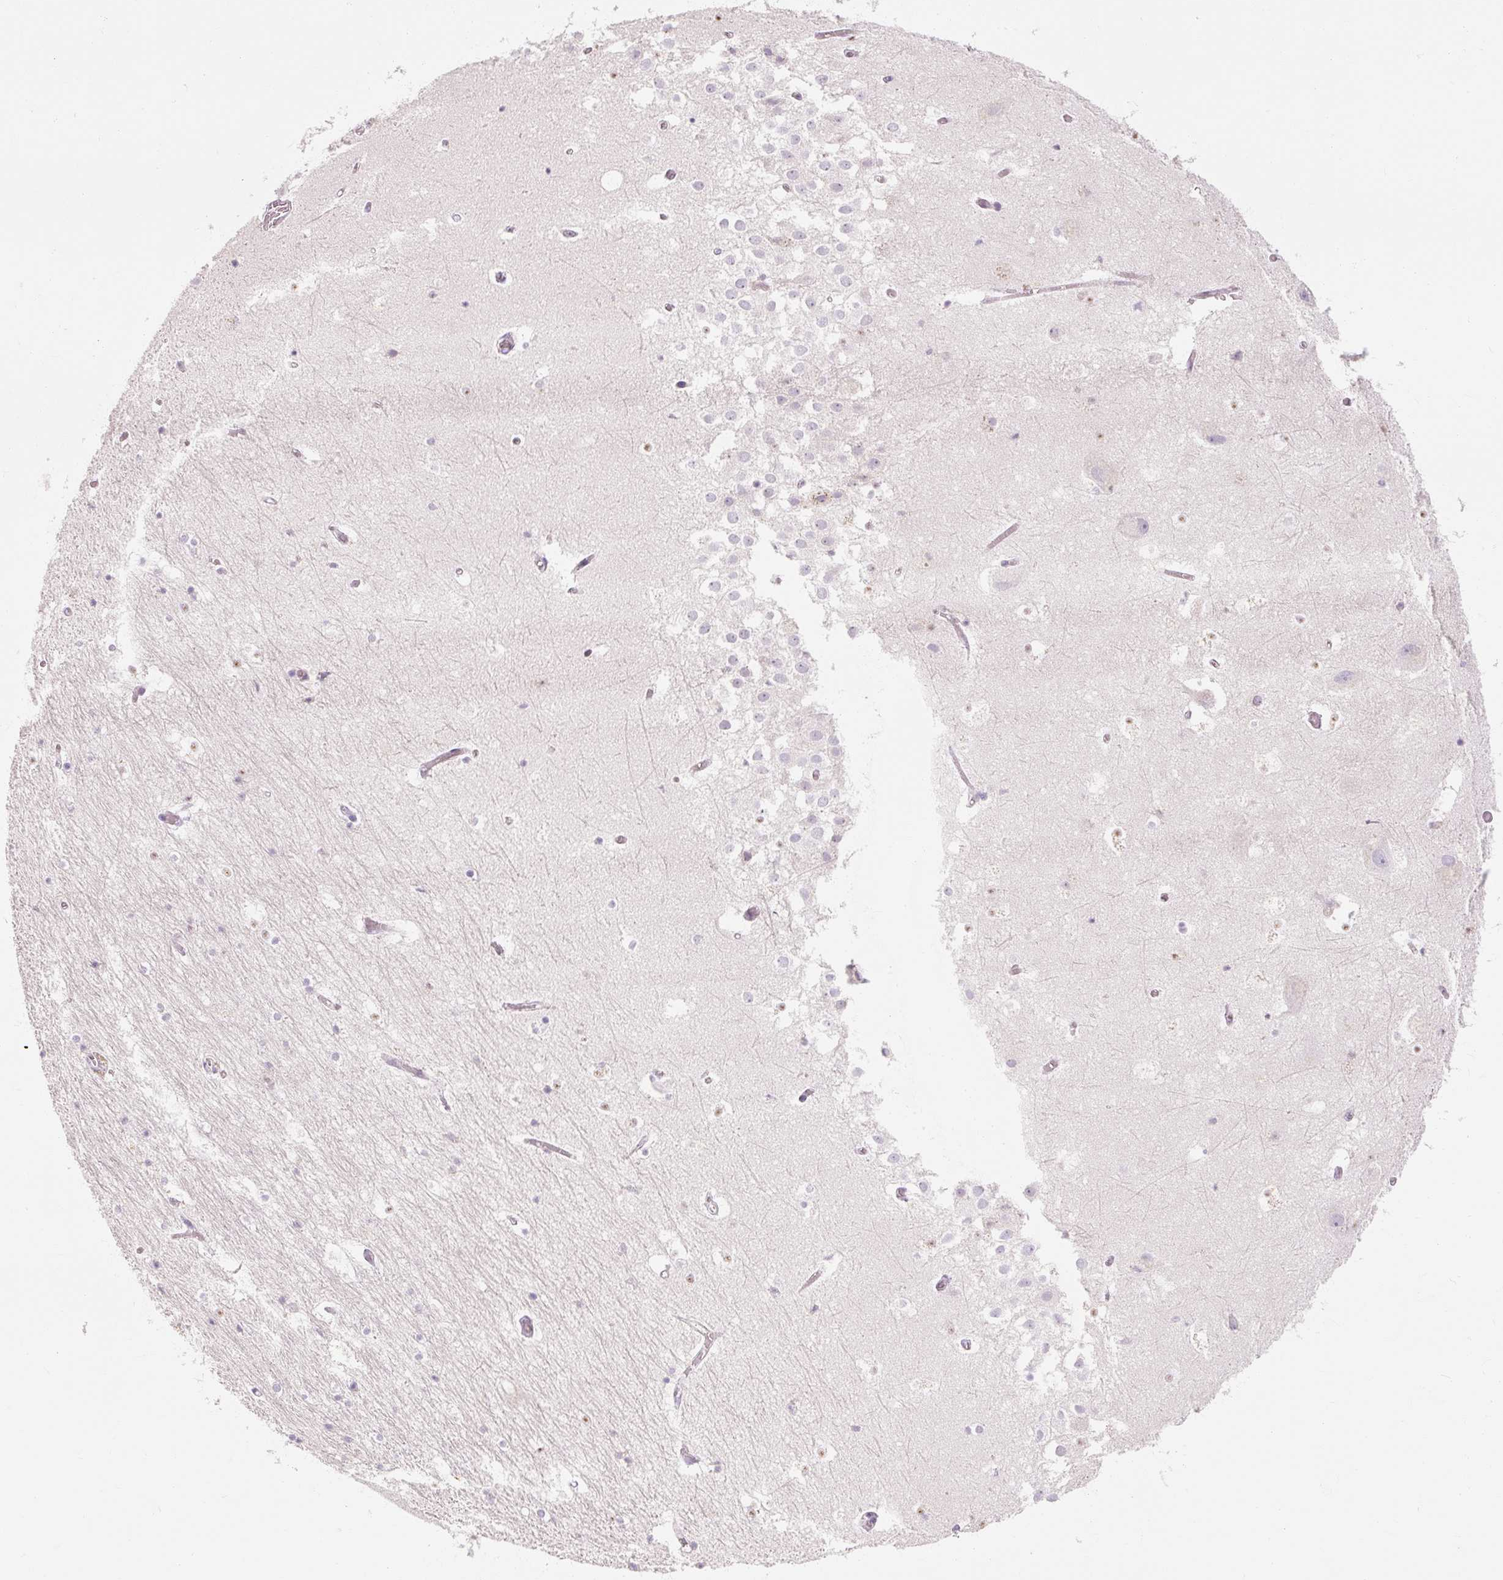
{"staining": {"intensity": "negative", "quantity": "none", "location": "none"}, "tissue": "hippocampus", "cell_type": "Glial cells", "image_type": "normal", "snomed": [{"axis": "morphology", "description": "Normal tissue, NOS"}, {"axis": "topography", "description": "Hippocampus"}], "caption": "Benign hippocampus was stained to show a protein in brown. There is no significant positivity in glial cells.", "gene": "NFE2L3", "patient": {"sex": "female", "age": 52}}